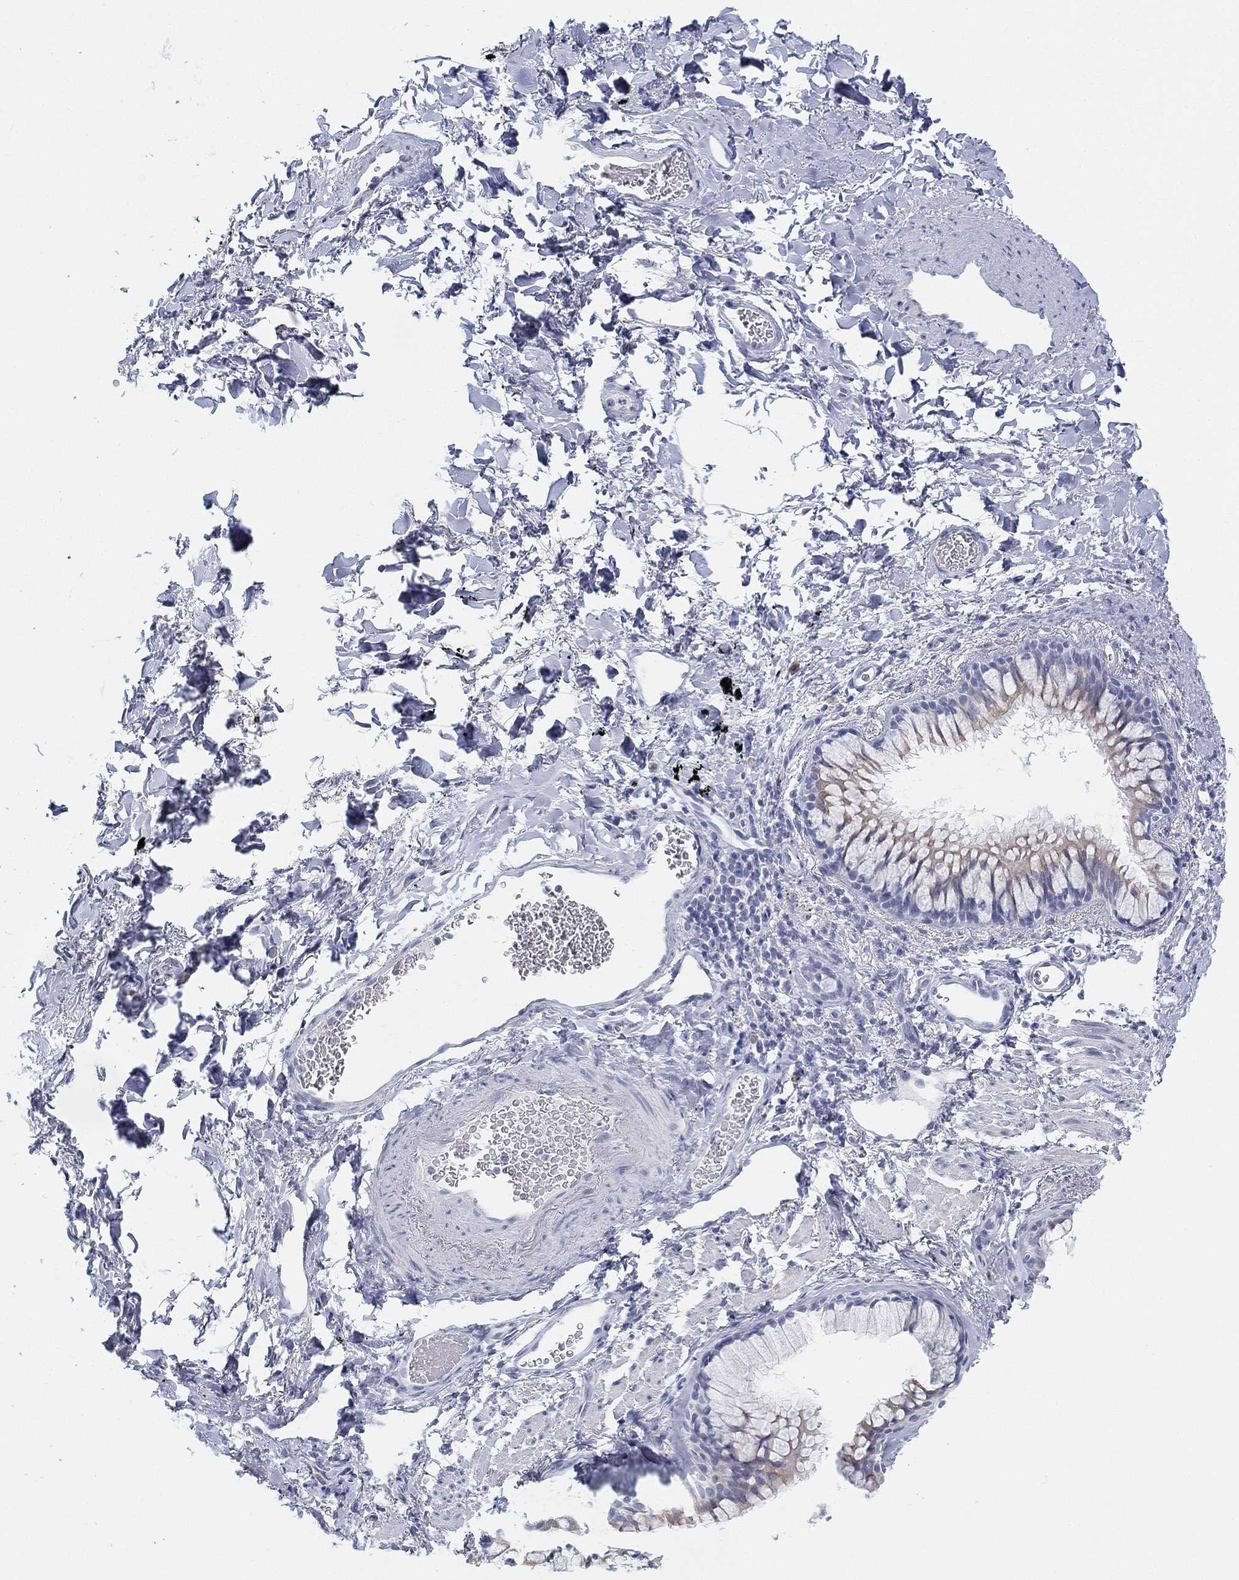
{"staining": {"intensity": "negative", "quantity": "none", "location": "none"}, "tissue": "soft tissue", "cell_type": "Fibroblasts", "image_type": "normal", "snomed": [{"axis": "morphology", "description": "Normal tissue, NOS"}, {"axis": "morphology", "description": "Adenocarcinoma, NOS"}, {"axis": "topography", "description": "Cartilage tissue"}, {"axis": "topography", "description": "Lung"}], "caption": "Soft tissue was stained to show a protein in brown. There is no significant staining in fibroblasts. Brightfield microscopy of immunohistochemistry stained with DAB (brown) and hematoxylin (blue), captured at high magnification.", "gene": "GCNA", "patient": {"sex": "male", "age": 59}}